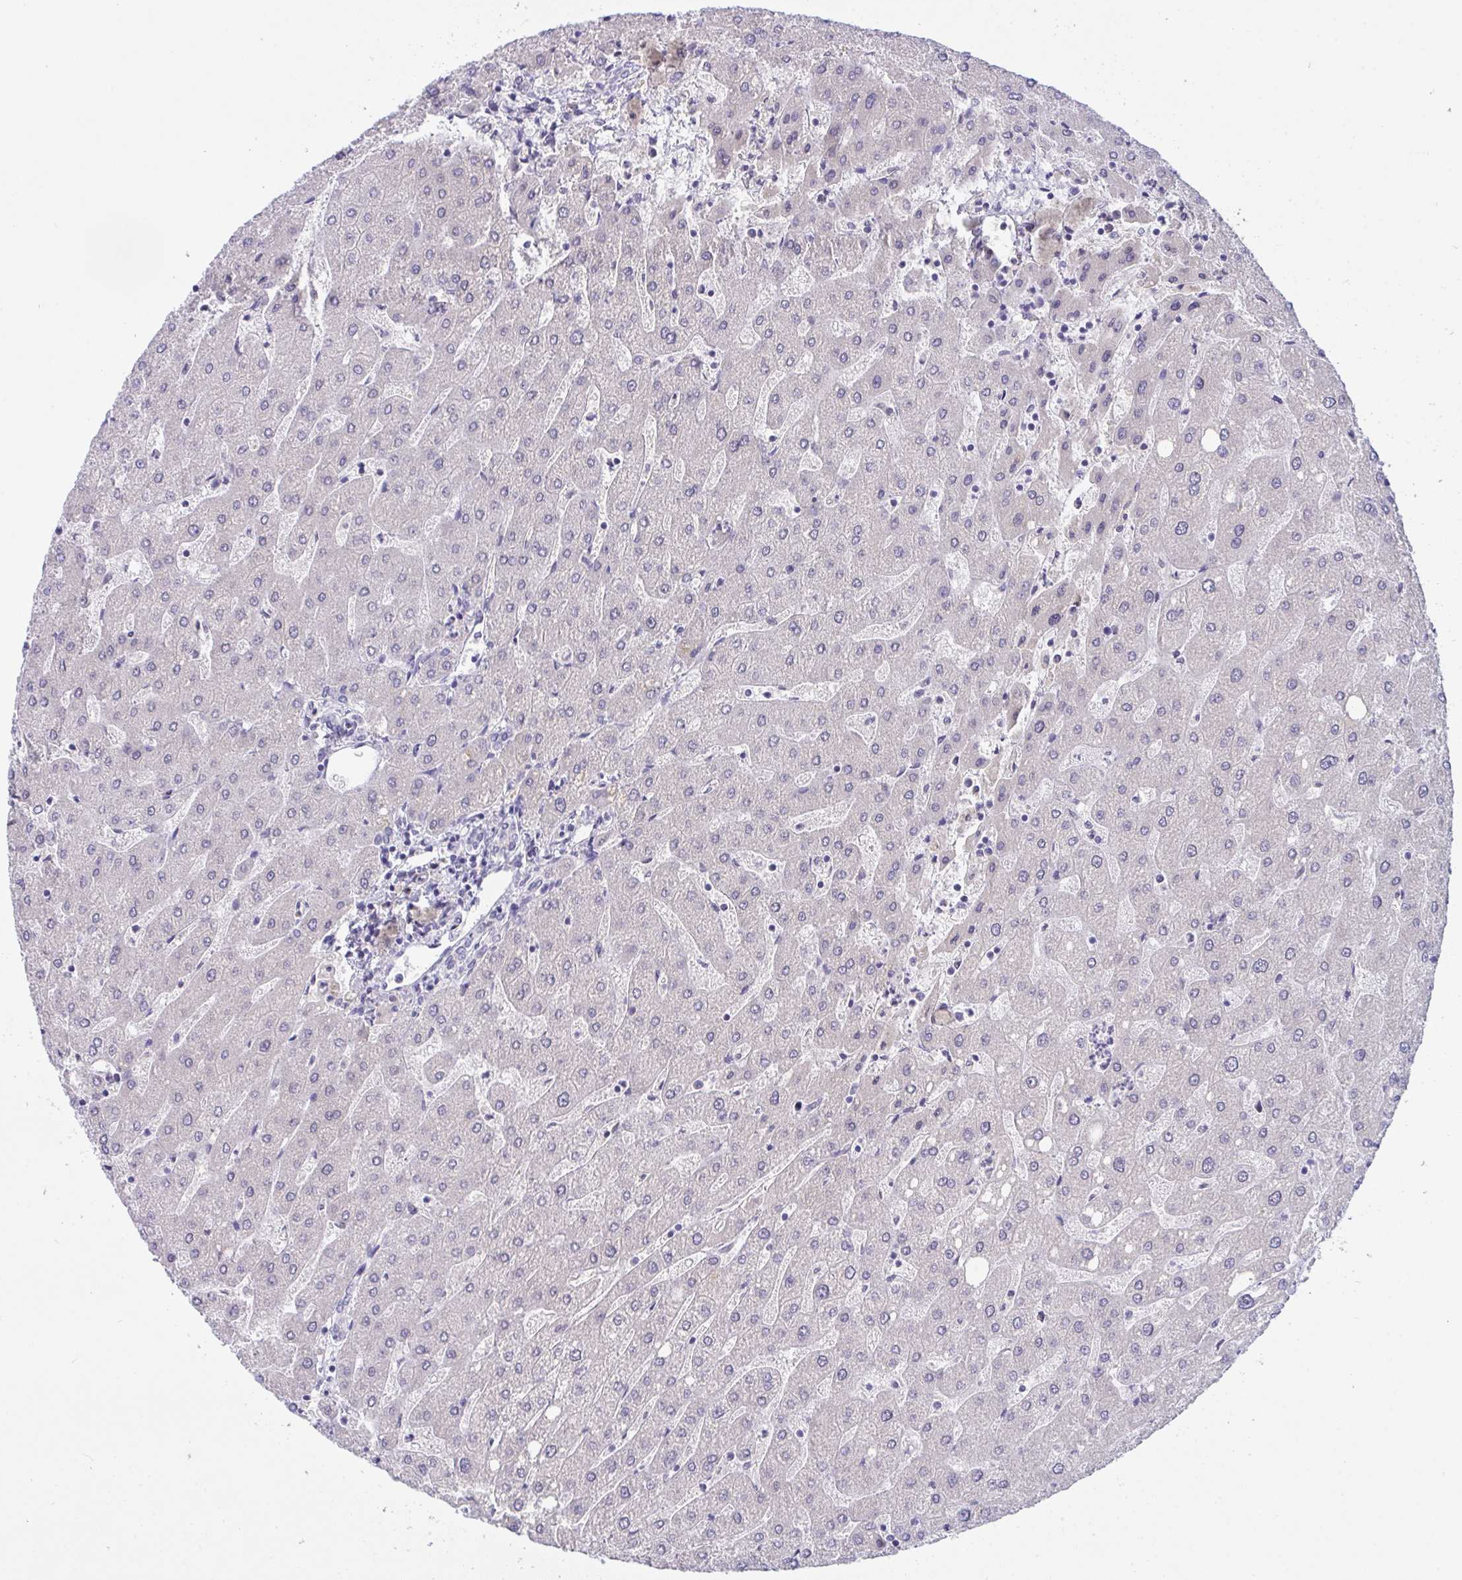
{"staining": {"intensity": "negative", "quantity": "none", "location": "none"}, "tissue": "liver", "cell_type": "Cholangiocytes", "image_type": "normal", "snomed": [{"axis": "morphology", "description": "Normal tissue, NOS"}, {"axis": "topography", "description": "Liver"}], "caption": "Immunohistochemistry (IHC) of benign liver reveals no expression in cholangiocytes.", "gene": "SEMA6B", "patient": {"sex": "male", "age": 67}}